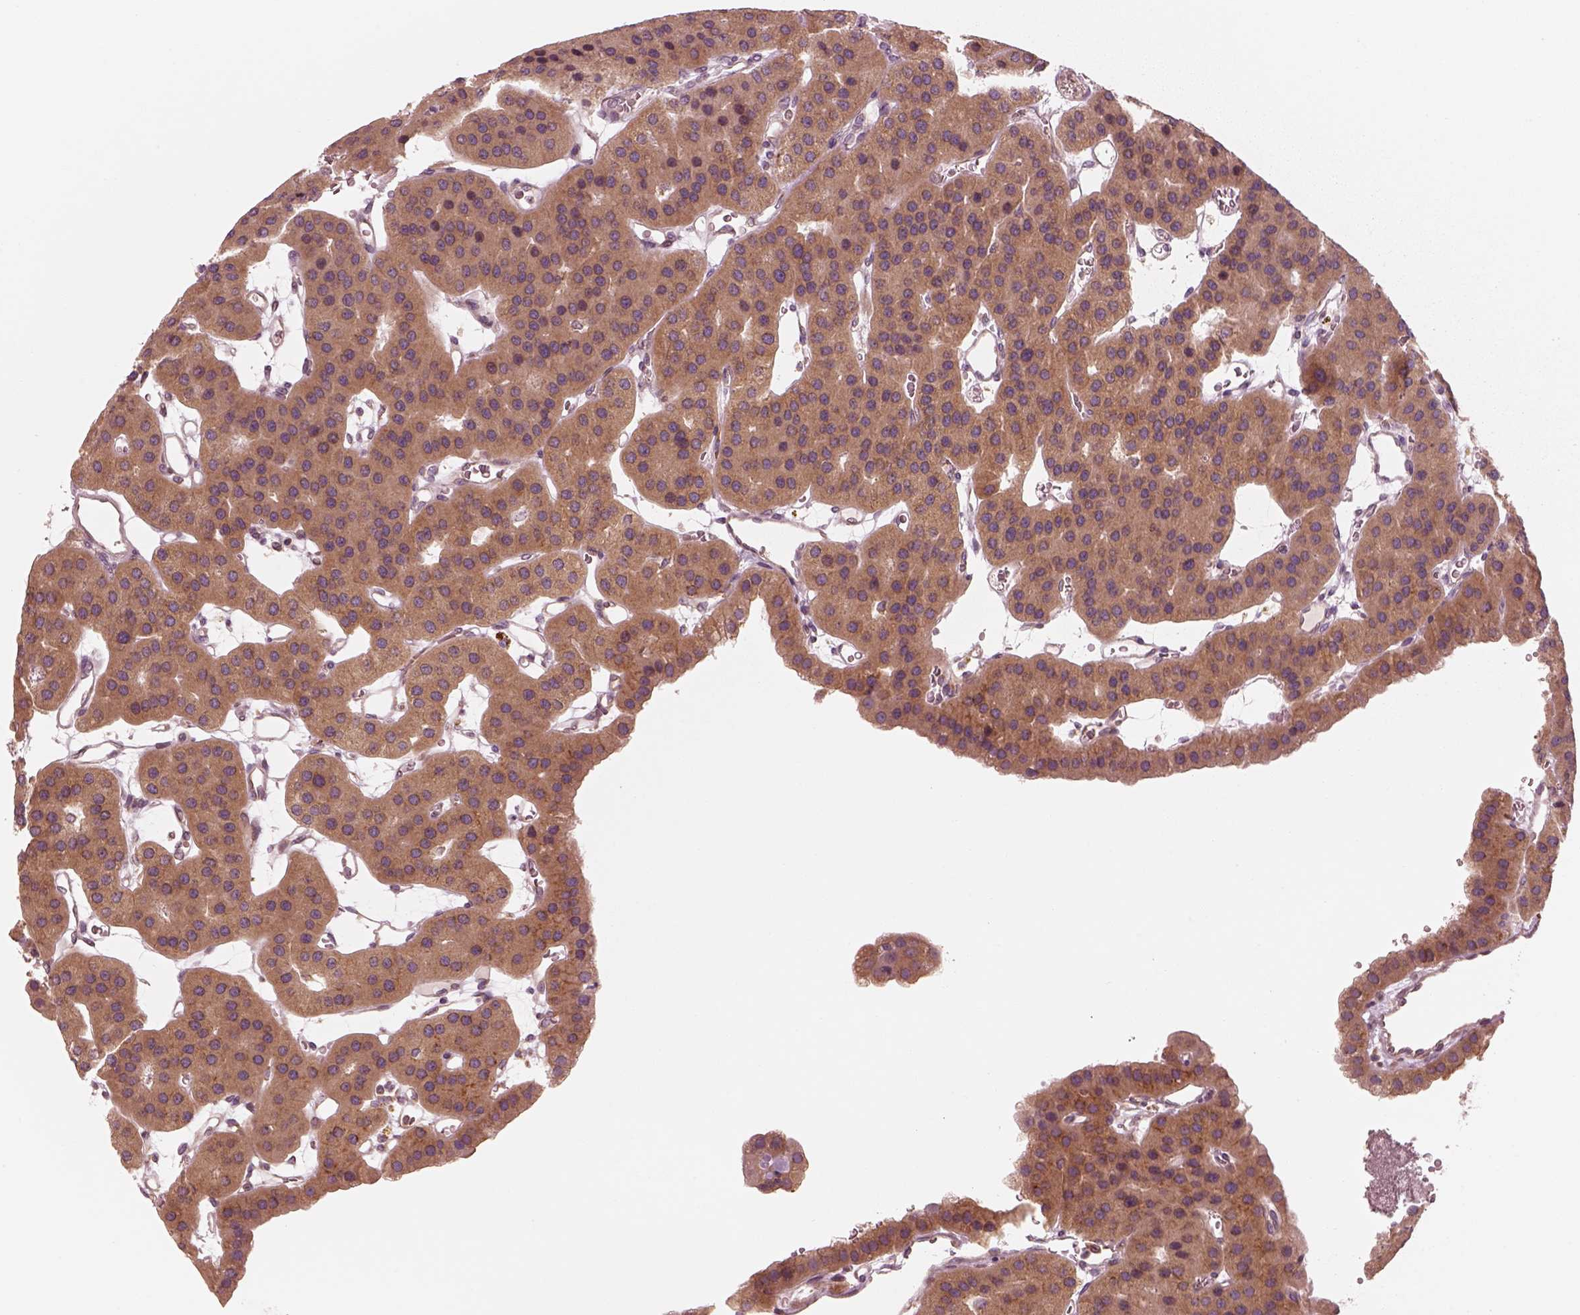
{"staining": {"intensity": "moderate", "quantity": ">75%", "location": "cytoplasmic/membranous"}, "tissue": "parathyroid gland", "cell_type": "Glandular cells", "image_type": "normal", "snomed": [{"axis": "morphology", "description": "Normal tissue, NOS"}, {"axis": "morphology", "description": "Adenoma, NOS"}, {"axis": "topography", "description": "Parathyroid gland"}], "caption": "DAB (3,3'-diaminobenzidine) immunohistochemical staining of unremarkable human parathyroid gland shows moderate cytoplasmic/membranous protein positivity in approximately >75% of glandular cells.", "gene": "CNOT2", "patient": {"sex": "female", "age": 86}}